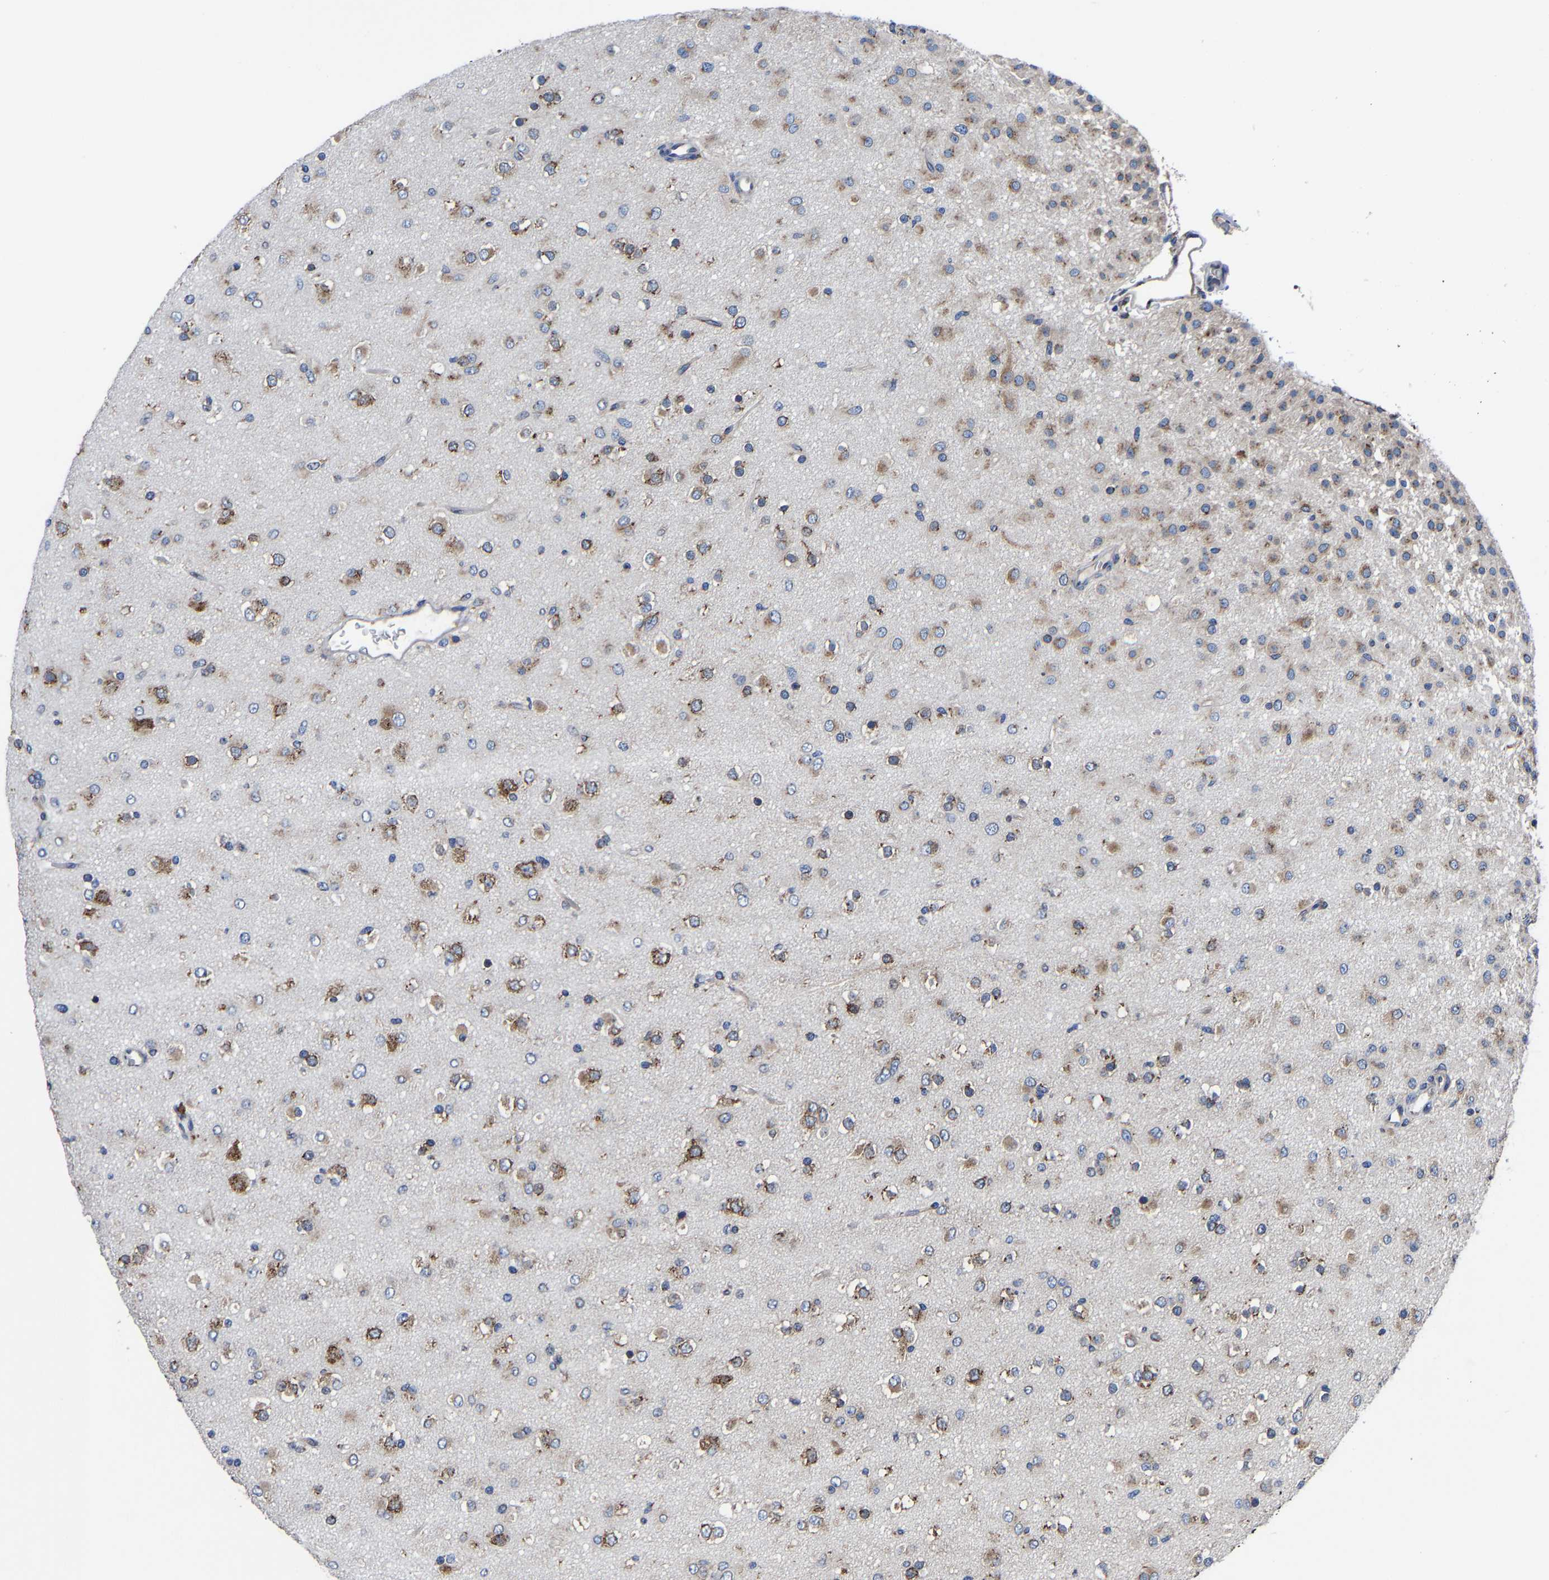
{"staining": {"intensity": "moderate", "quantity": "25%-75%", "location": "cytoplasmic/membranous"}, "tissue": "glioma", "cell_type": "Tumor cells", "image_type": "cancer", "snomed": [{"axis": "morphology", "description": "Glioma, malignant, Low grade"}, {"axis": "topography", "description": "Brain"}], "caption": "Protein staining of low-grade glioma (malignant) tissue reveals moderate cytoplasmic/membranous positivity in about 25%-75% of tumor cells.", "gene": "EBAG9", "patient": {"sex": "male", "age": 65}}